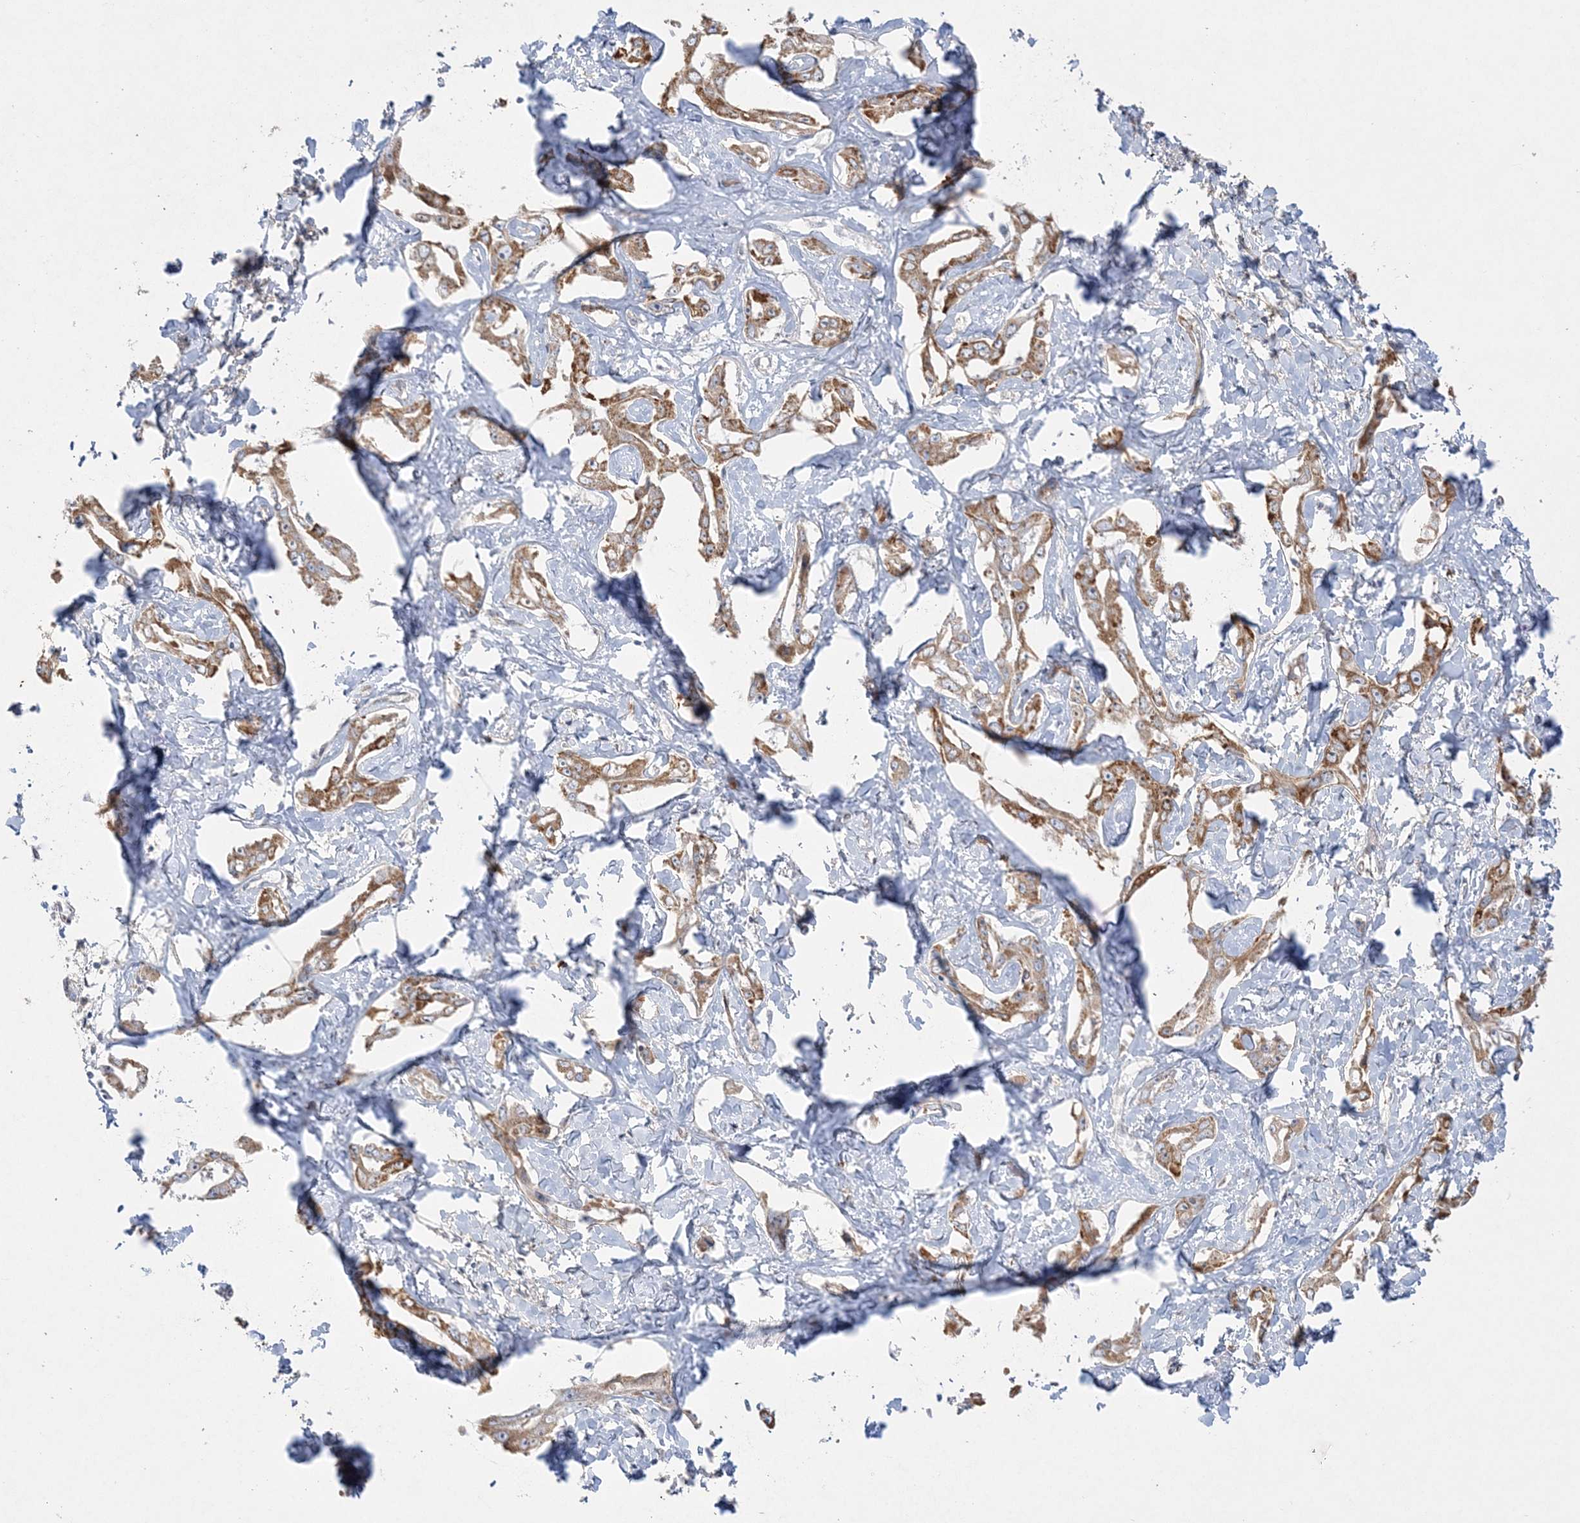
{"staining": {"intensity": "strong", "quantity": "25%-75%", "location": "cytoplasmic/membranous"}, "tissue": "liver cancer", "cell_type": "Tumor cells", "image_type": "cancer", "snomed": [{"axis": "morphology", "description": "Cholangiocarcinoma"}, {"axis": "topography", "description": "Liver"}], "caption": "This is a micrograph of immunohistochemistry (IHC) staining of liver cancer (cholangiocarcinoma), which shows strong expression in the cytoplasmic/membranous of tumor cells.", "gene": "INPP1", "patient": {"sex": "male", "age": 59}}